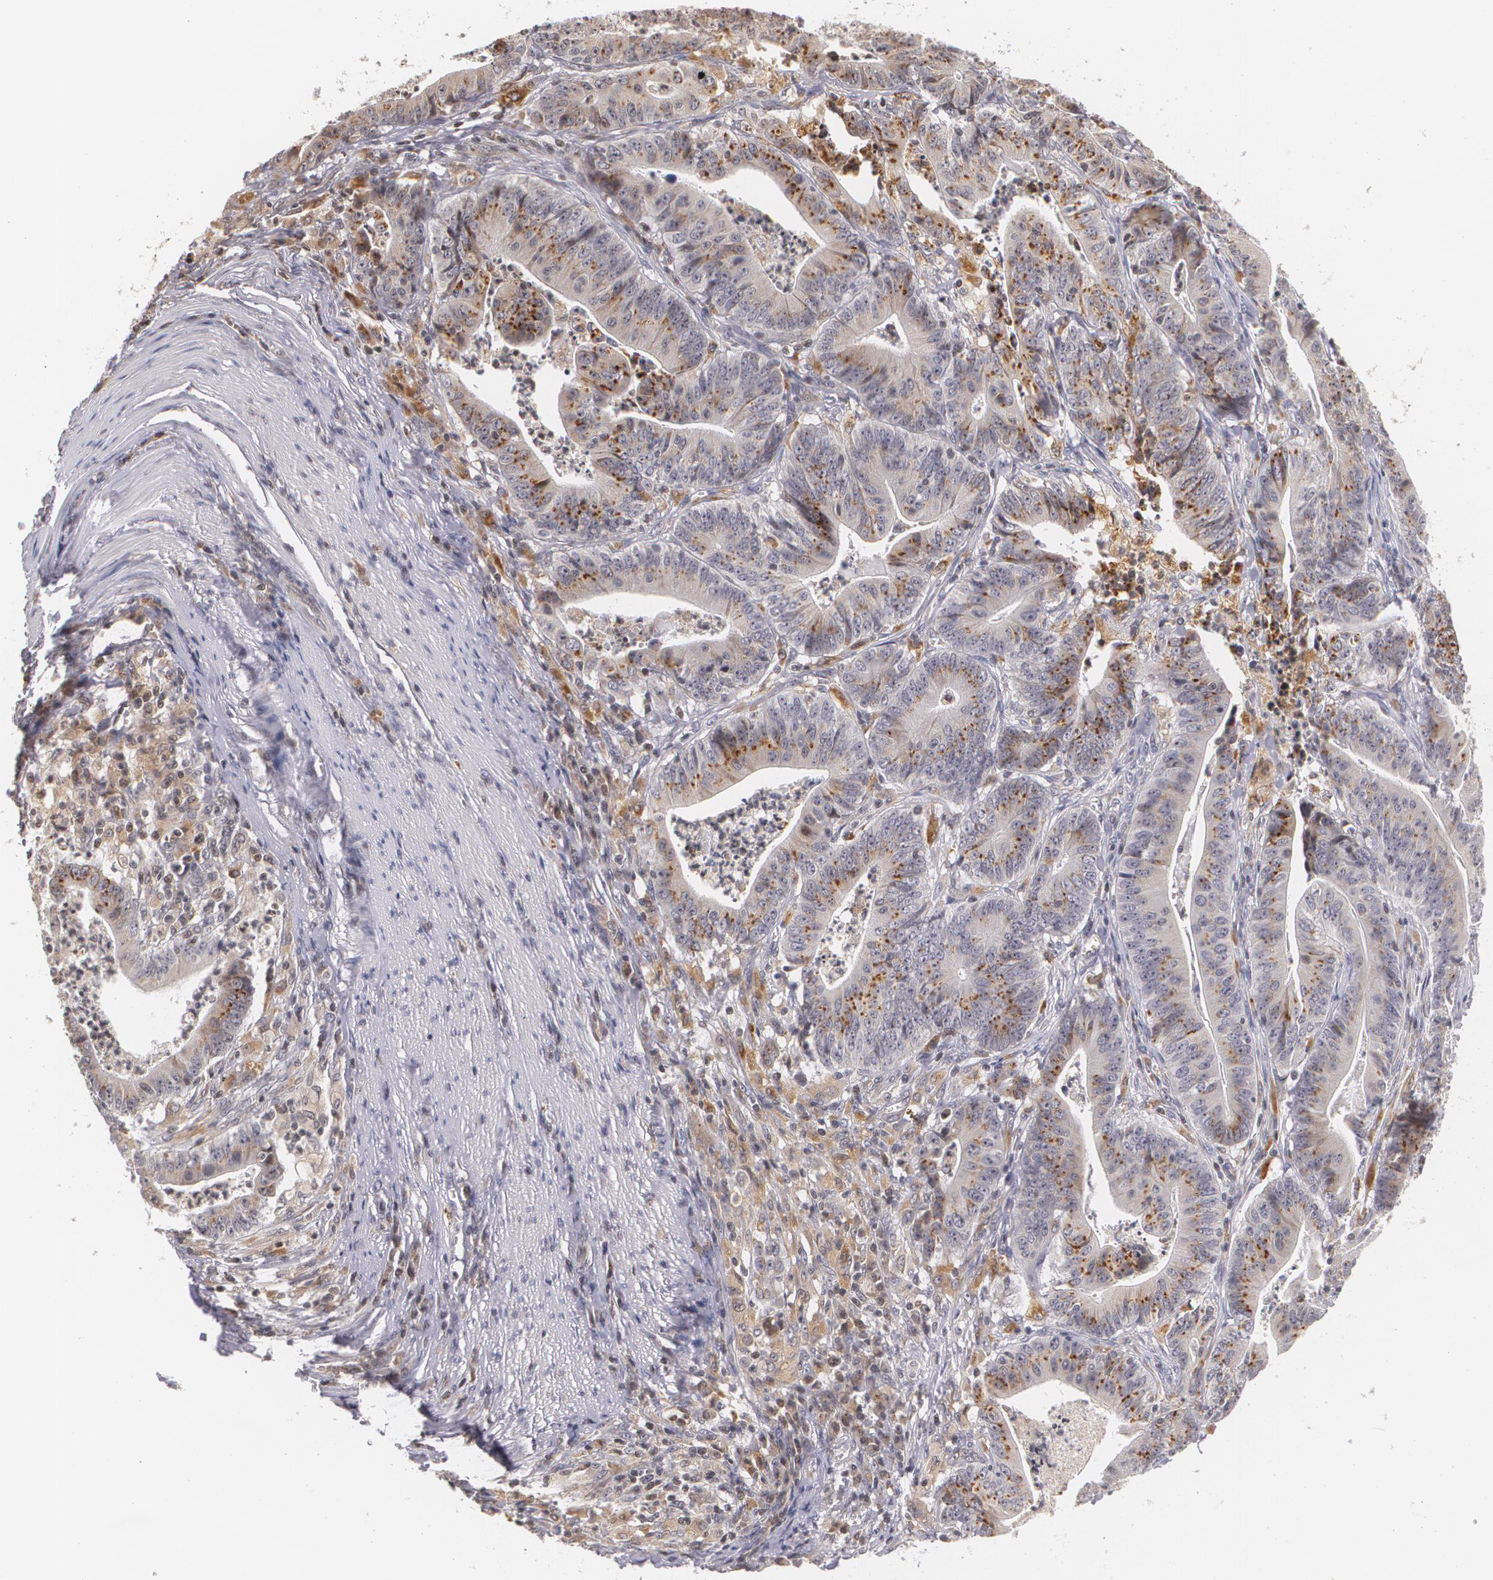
{"staining": {"intensity": "weak", "quantity": "25%-75%", "location": "cytoplasmic/membranous"}, "tissue": "stomach cancer", "cell_type": "Tumor cells", "image_type": "cancer", "snomed": [{"axis": "morphology", "description": "Adenocarcinoma, NOS"}, {"axis": "topography", "description": "Stomach, lower"}], "caption": "Adenocarcinoma (stomach) stained for a protein (brown) exhibits weak cytoplasmic/membranous positive positivity in about 25%-75% of tumor cells.", "gene": "VAV3", "patient": {"sex": "female", "age": 86}}